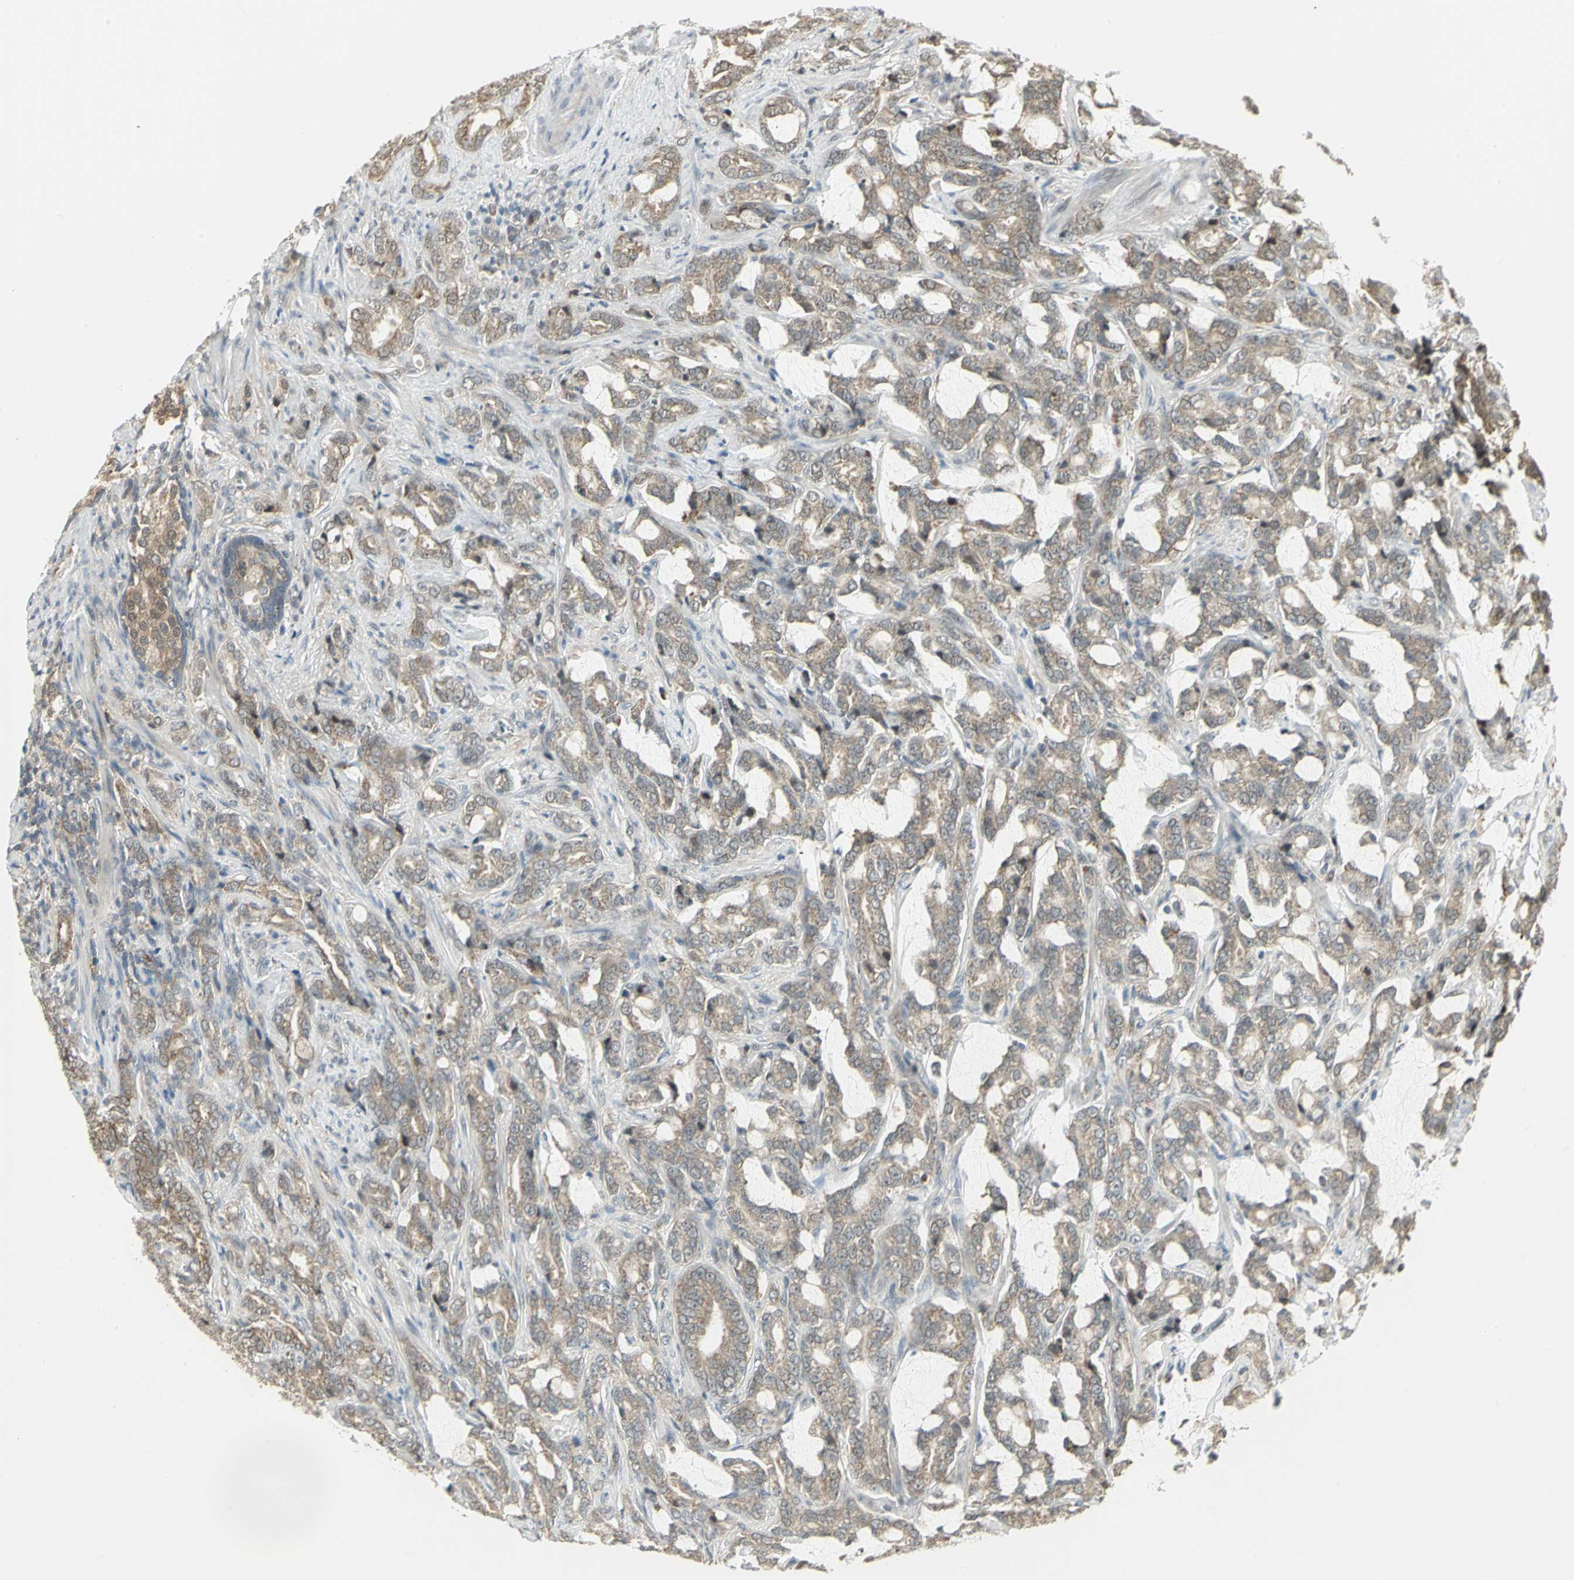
{"staining": {"intensity": "weak", "quantity": ">75%", "location": "cytoplasmic/membranous"}, "tissue": "prostate cancer", "cell_type": "Tumor cells", "image_type": "cancer", "snomed": [{"axis": "morphology", "description": "Adenocarcinoma, Low grade"}, {"axis": "topography", "description": "Prostate"}], "caption": "A low amount of weak cytoplasmic/membranous positivity is present in approximately >75% of tumor cells in prostate cancer (low-grade adenocarcinoma) tissue.", "gene": "PSMC4", "patient": {"sex": "male", "age": 58}}